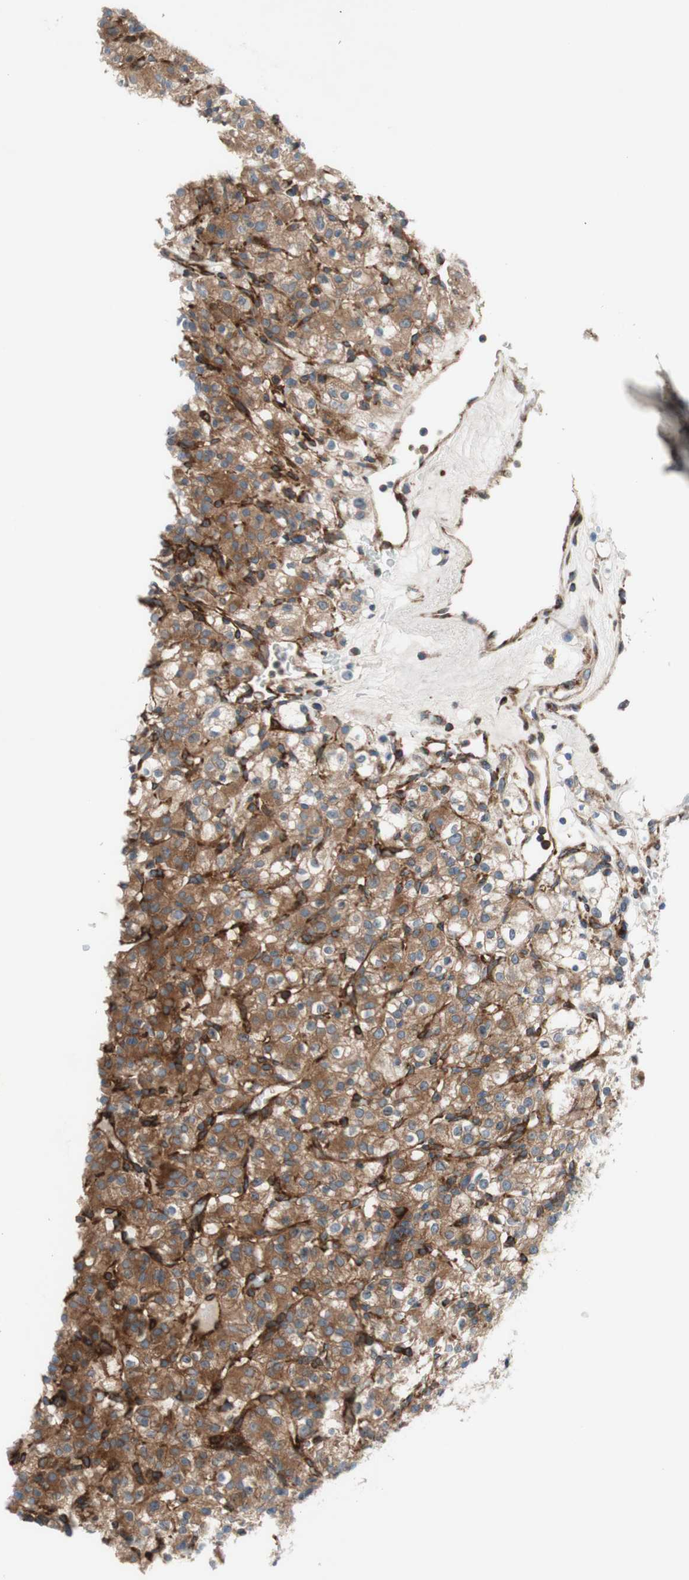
{"staining": {"intensity": "moderate", "quantity": ">75%", "location": "cytoplasmic/membranous"}, "tissue": "renal cancer", "cell_type": "Tumor cells", "image_type": "cancer", "snomed": [{"axis": "morphology", "description": "Normal tissue, NOS"}, {"axis": "morphology", "description": "Adenocarcinoma, NOS"}, {"axis": "topography", "description": "Kidney"}], "caption": "A brown stain labels moderate cytoplasmic/membranous expression of a protein in renal cancer tumor cells.", "gene": "CCN4", "patient": {"sex": "female", "age": 72}}